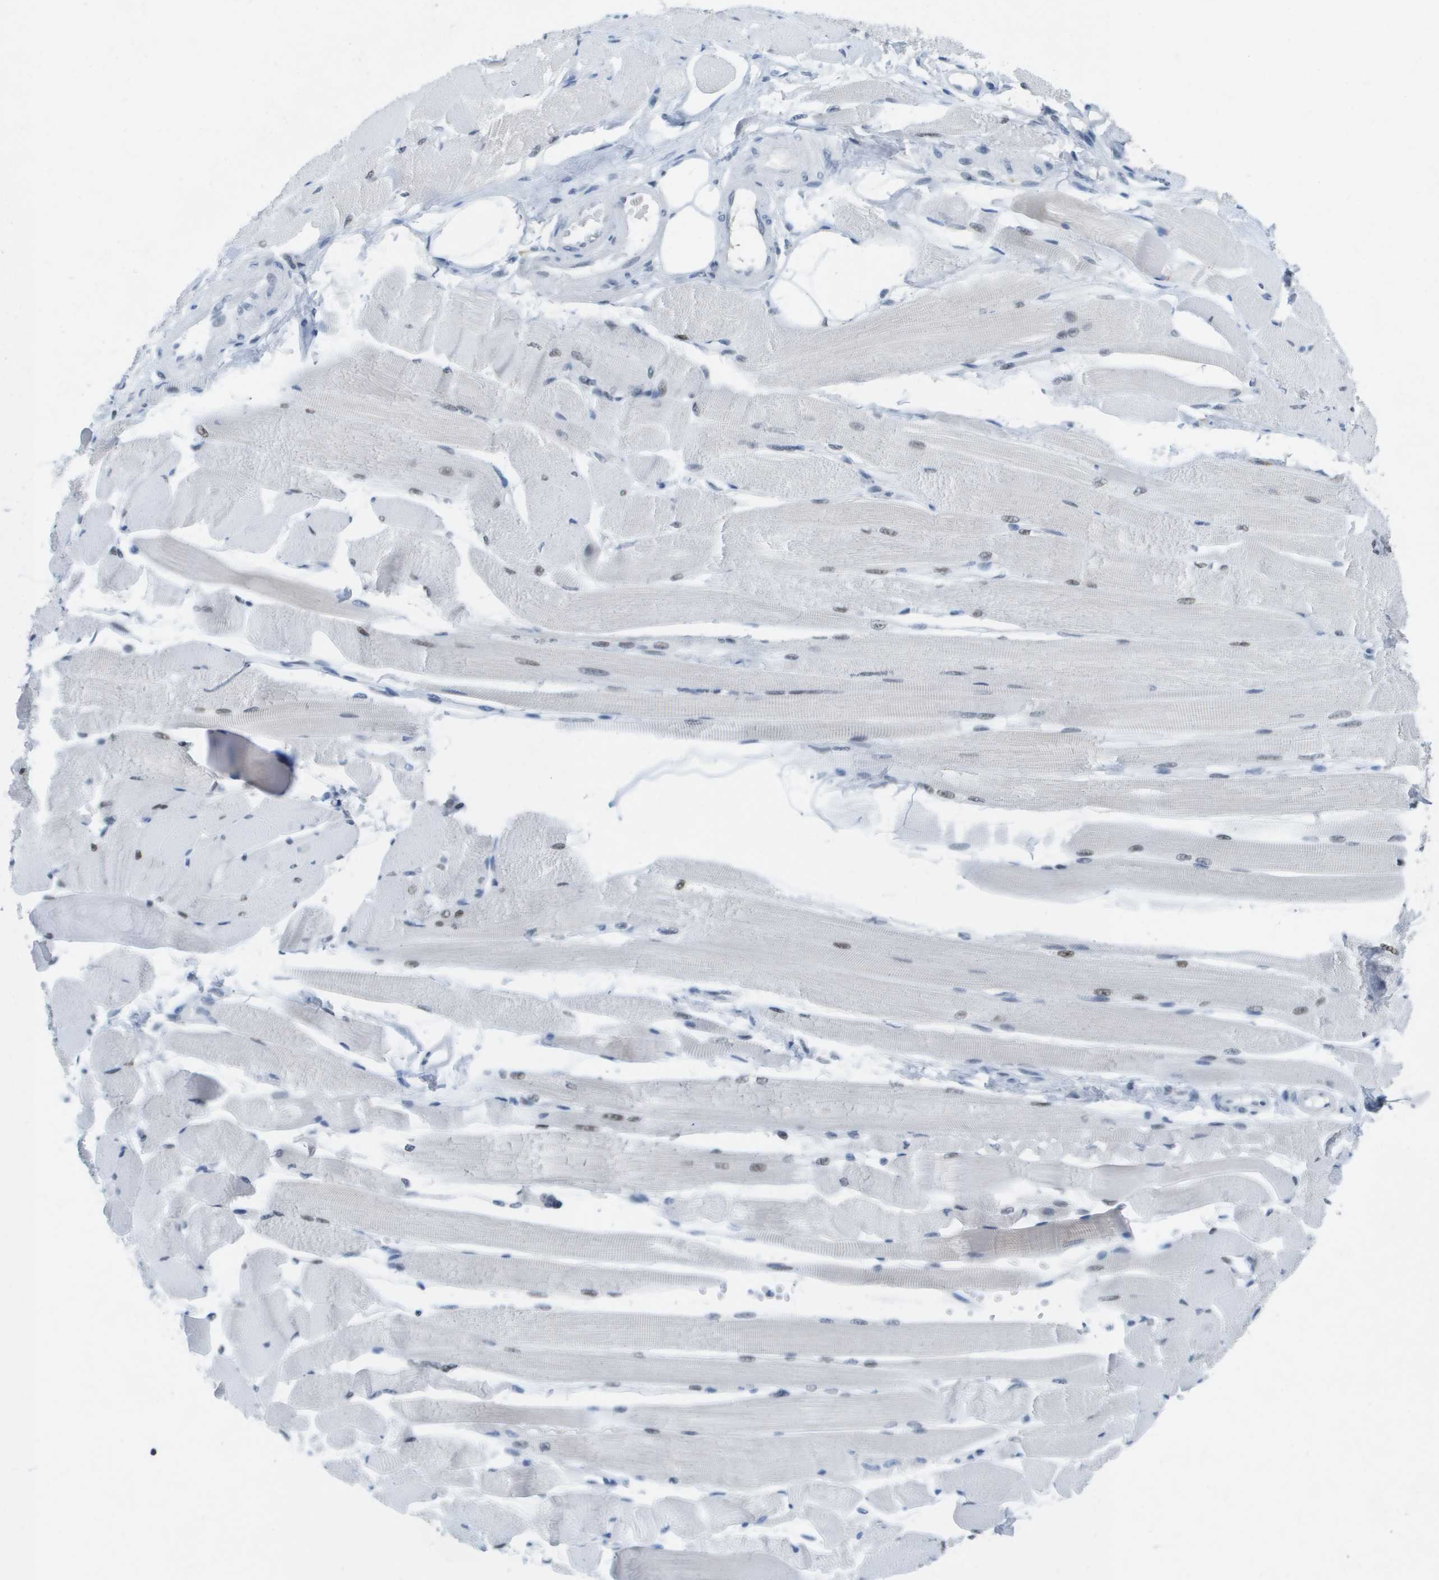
{"staining": {"intensity": "moderate", "quantity": "<25%", "location": "nuclear"}, "tissue": "skeletal muscle", "cell_type": "Myocytes", "image_type": "normal", "snomed": [{"axis": "morphology", "description": "Normal tissue, NOS"}, {"axis": "topography", "description": "Skeletal muscle"}, {"axis": "topography", "description": "Peripheral nerve tissue"}], "caption": "A histopathology image of skeletal muscle stained for a protein exhibits moderate nuclear brown staining in myocytes. (brown staining indicates protein expression, while blue staining denotes nuclei).", "gene": "TP53RK", "patient": {"sex": "female", "age": 84}}